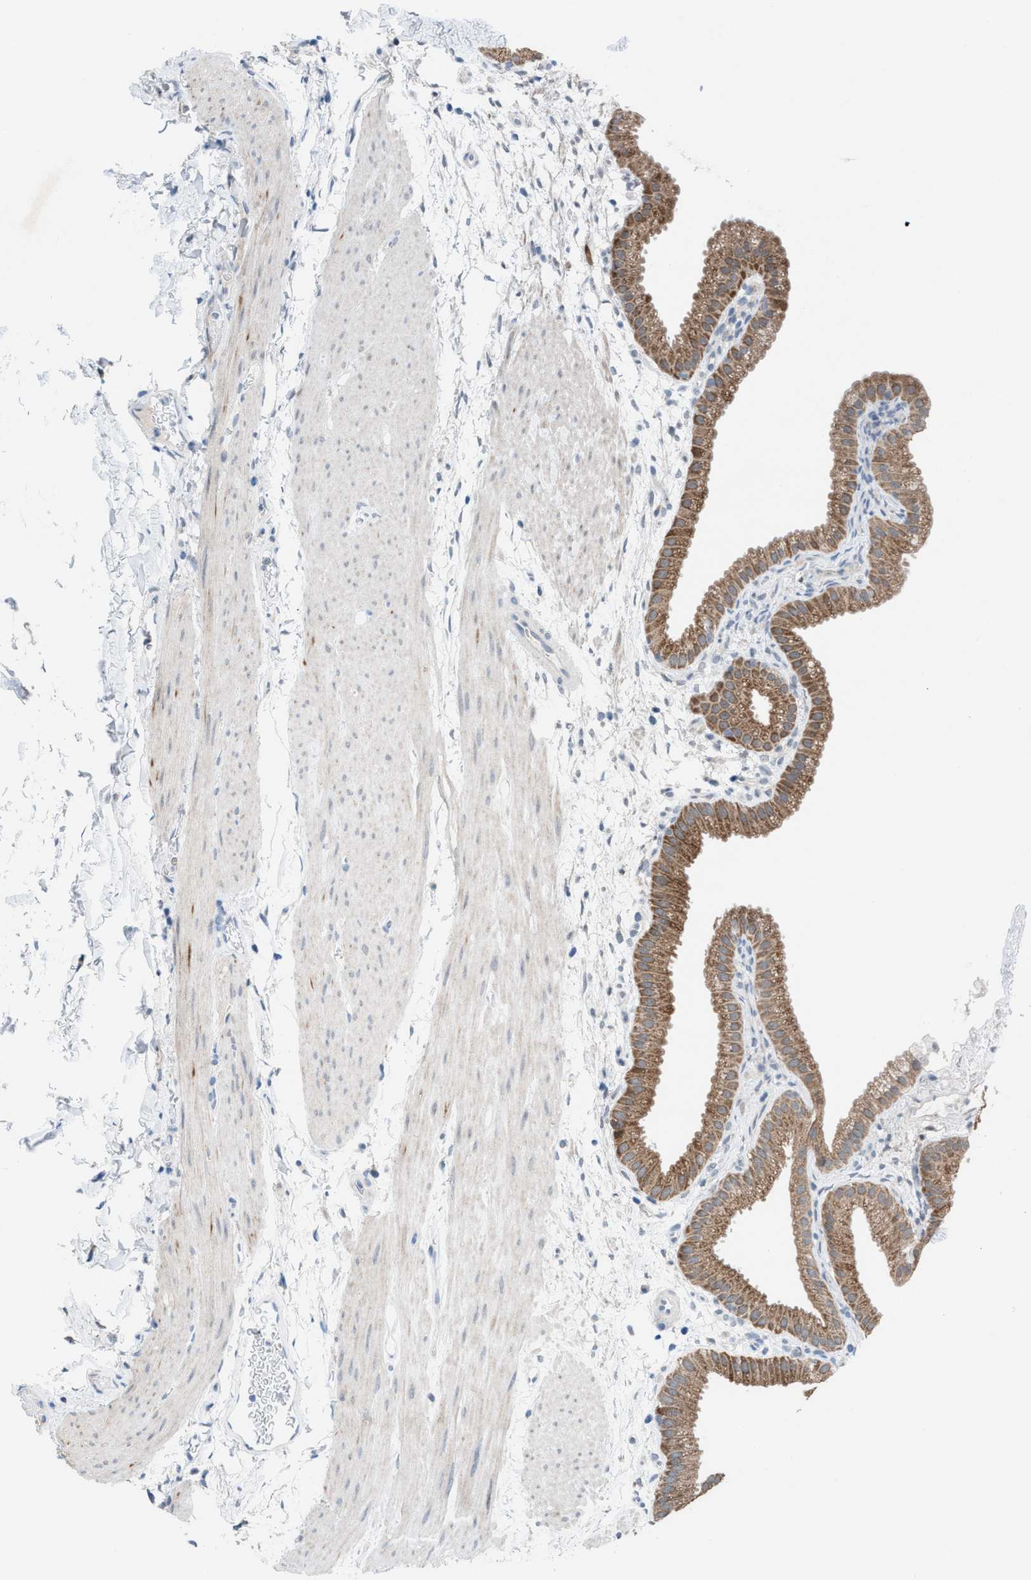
{"staining": {"intensity": "moderate", "quantity": ">75%", "location": "cytoplasmic/membranous"}, "tissue": "gallbladder", "cell_type": "Glandular cells", "image_type": "normal", "snomed": [{"axis": "morphology", "description": "Normal tissue, NOS"}, {"axis": "topography", "description": "Gallbladder"}], "caption": "Immunohistochemical staining of benign human gallbladder displays medium levels of moderate cytoplasmic/membranous expression in approximately >75% of glandular cells. Ihc stains the protein of interest in brown and the nuclei are stained blue.", "gene": "ANAPC11", "patient": {"sex": "female", "age": 64}}